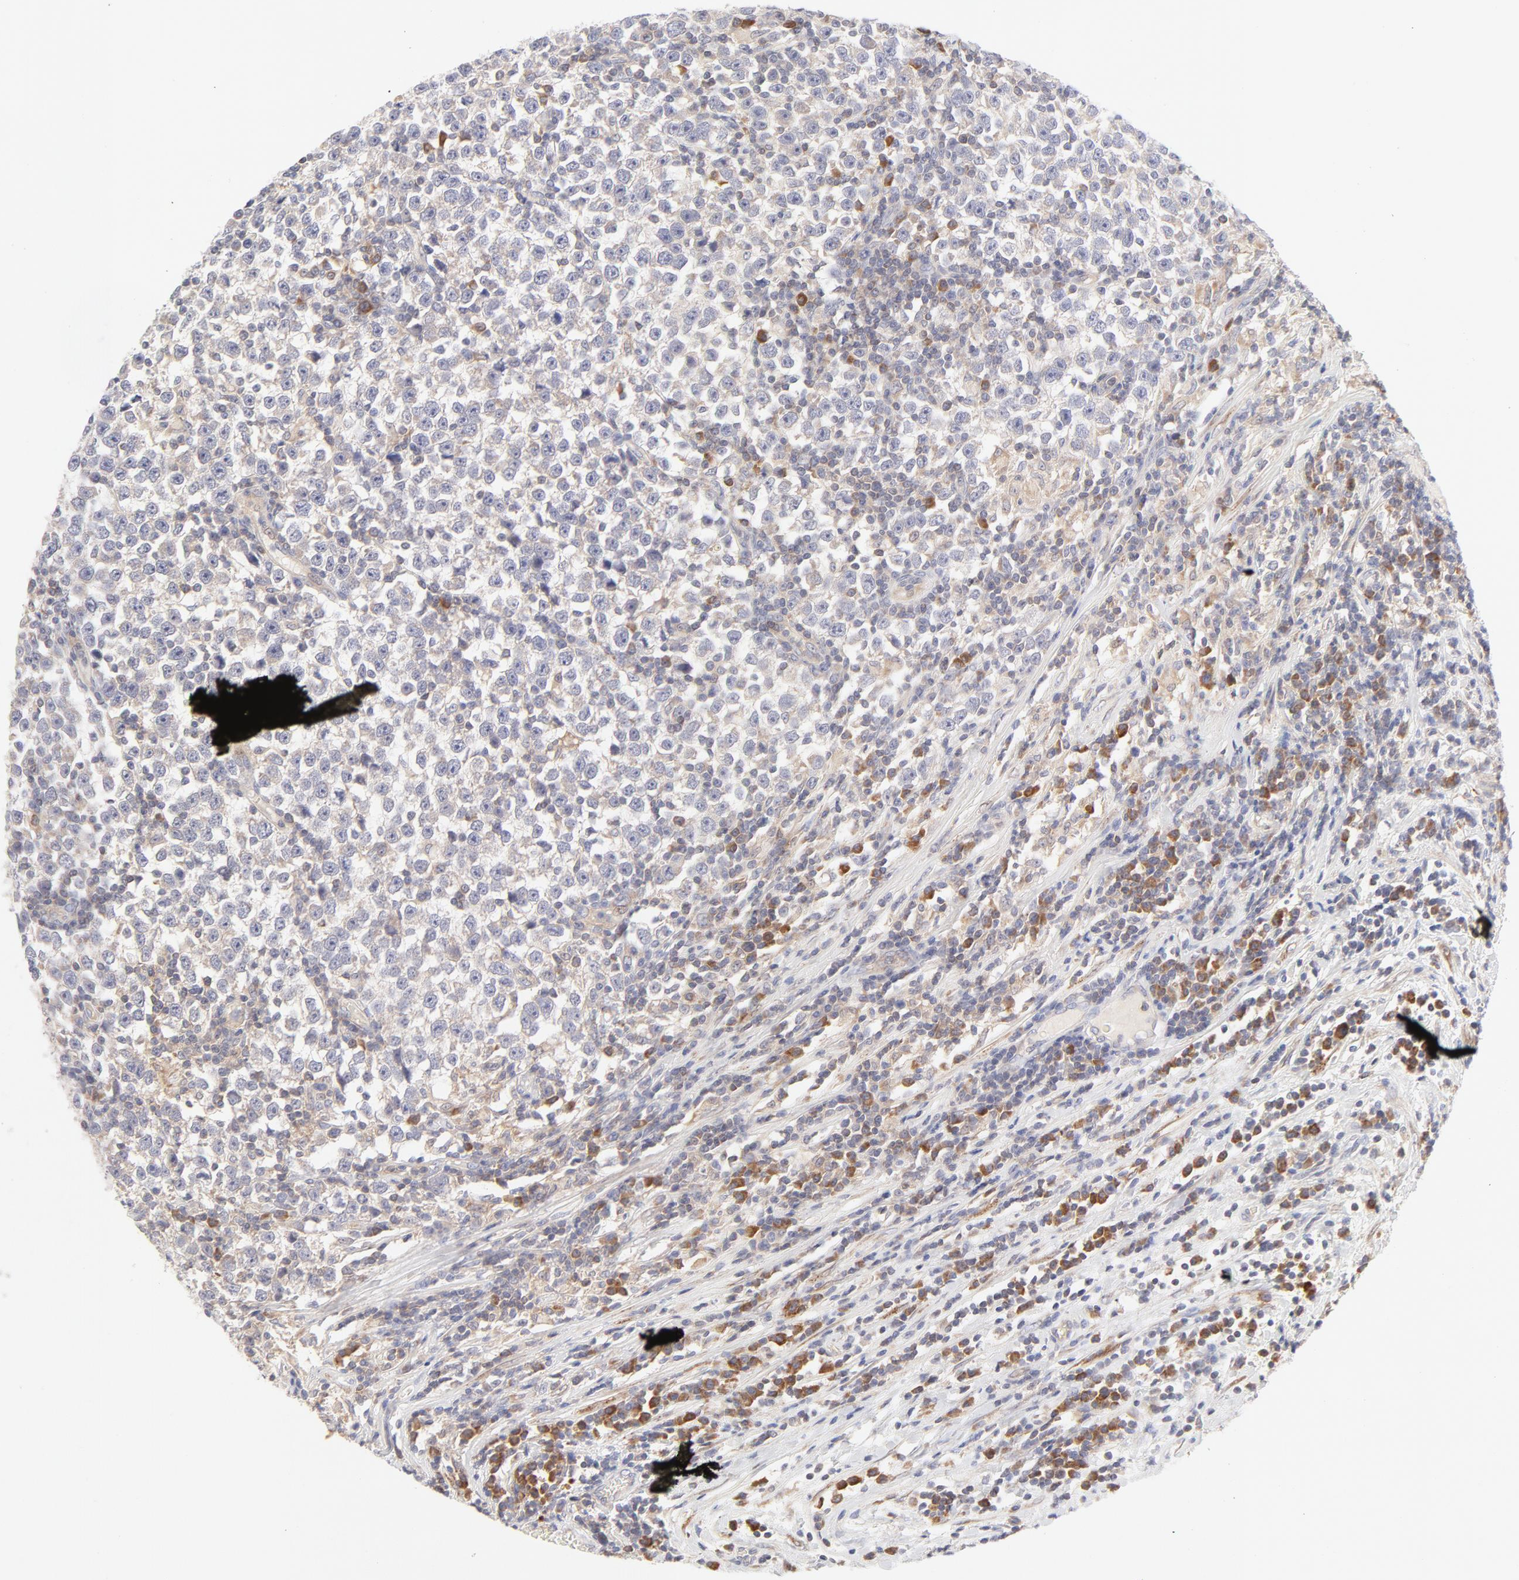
{"staining": {"intensity": "weak", "quantity": ">75%", "location": "cytoplasmic/membranous"}, "tissue": "testis cancer", "cell_type": "Tumor cells", "image_type": "cancer", "snomed": [{"axis": "morphology", "description": "Seminoma, NOS"}, {"axis": "topography", "description": "Testis"}], "caption": "Protein expression analysis of testis cancer (seminoma) reveals weak cytoplasmic/membranous staining in approximately >75% of tumor cells. (IHC, brightfield microscopy, high magnification).", "gene": "RPS6KA1", "patient": {"sex": "male", "age": 43}}